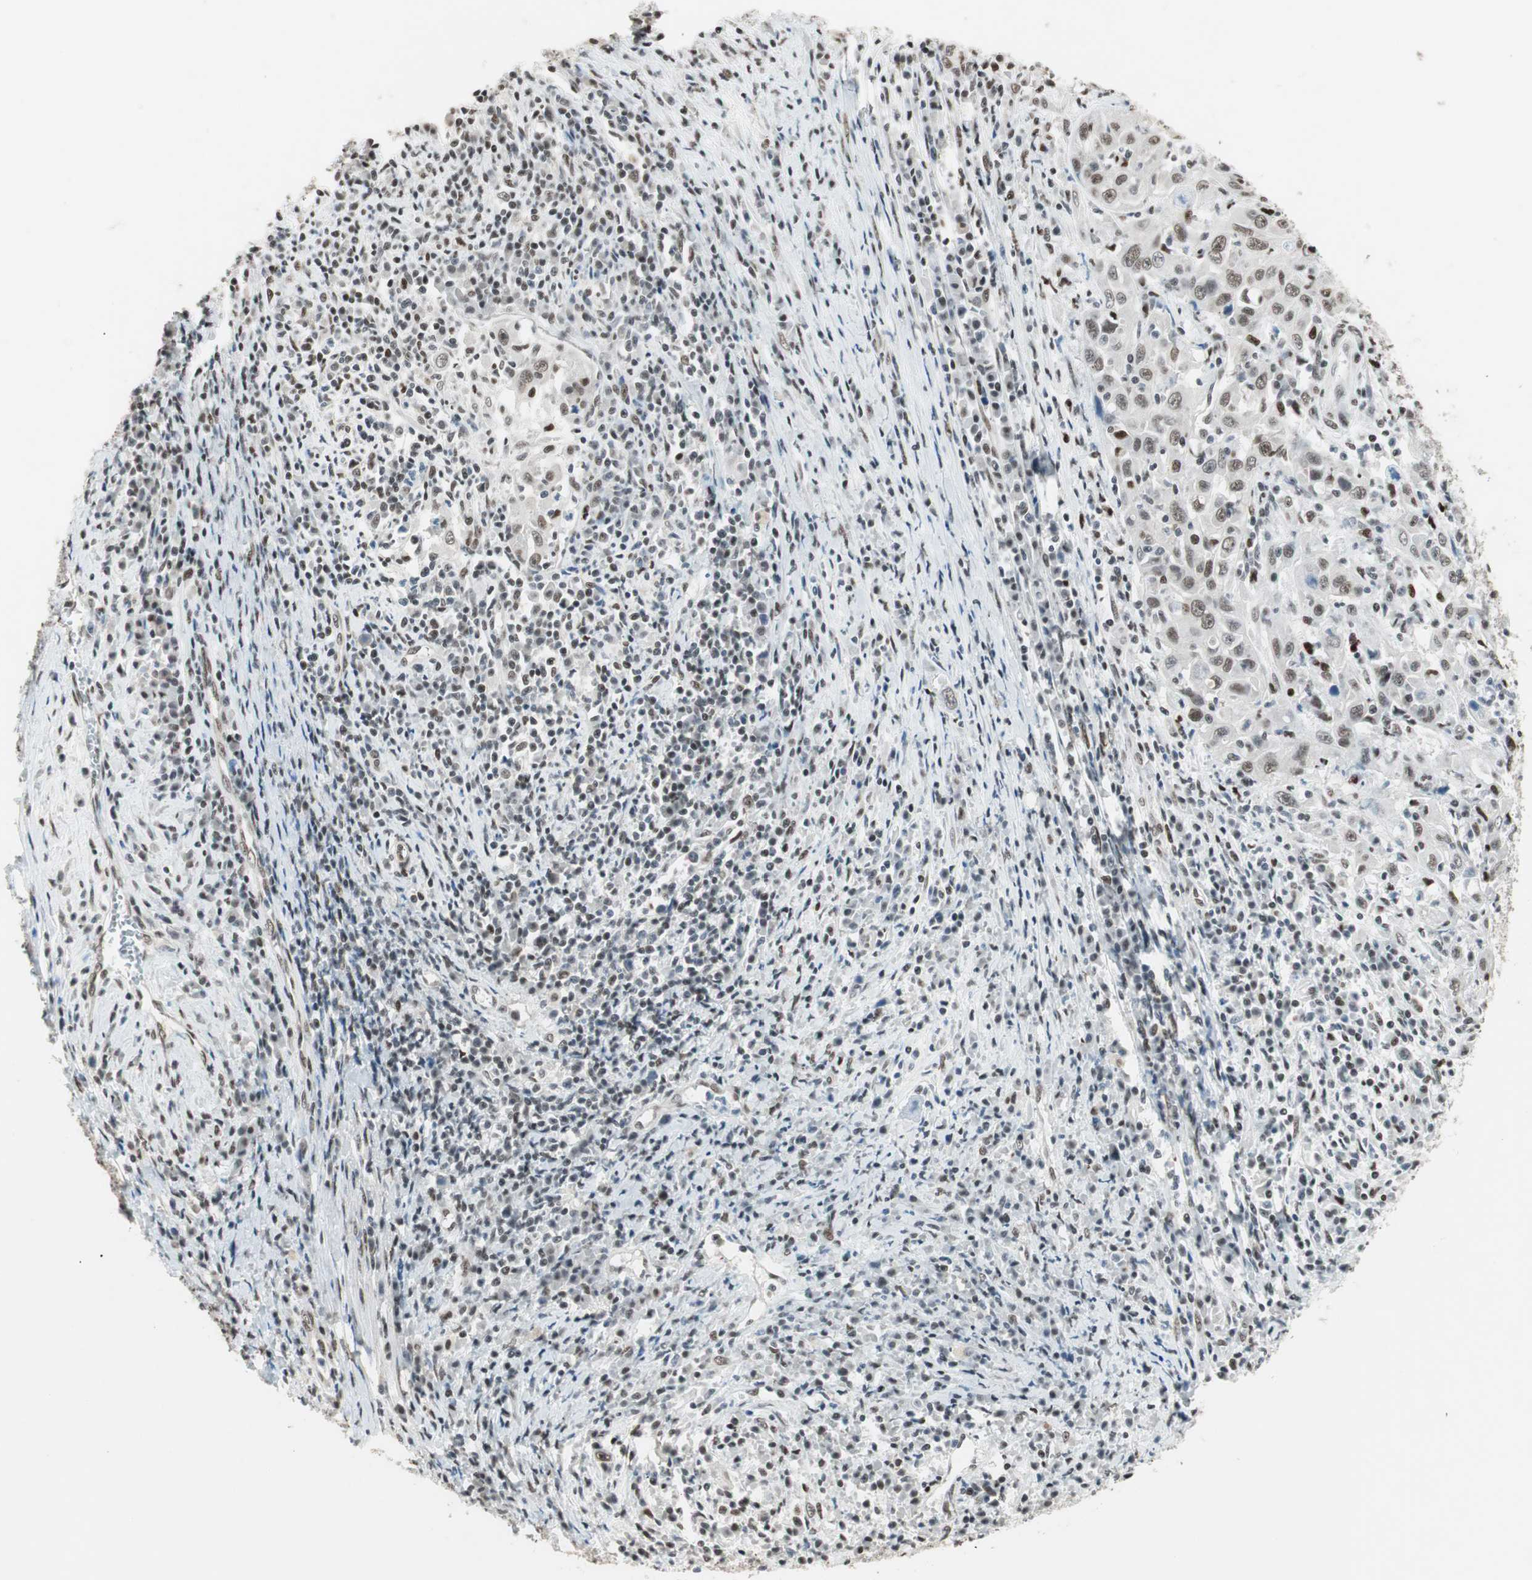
{"staining": {"intensity": "moderate", "quantity": ">75%", "location": "nuclear"}, "tissue": "cervical cancer", "cell_type": "Tumor cells", "image_type": "cancer", "snomed": [{"axis": "morphology", "description": "Squamous cell carcinoma, NOS"}, {"axis": "topography", "description": "Cervix"}], "caption": "Immunohistochemical staining of human cervical cancer (squamous cell carcinoma) demonstrates medium levels of moderate nuclear protein expression in about >75% of tumor cells.", "gene": "ZBTB17", "patient": {"sex": "female", "age": 46}}